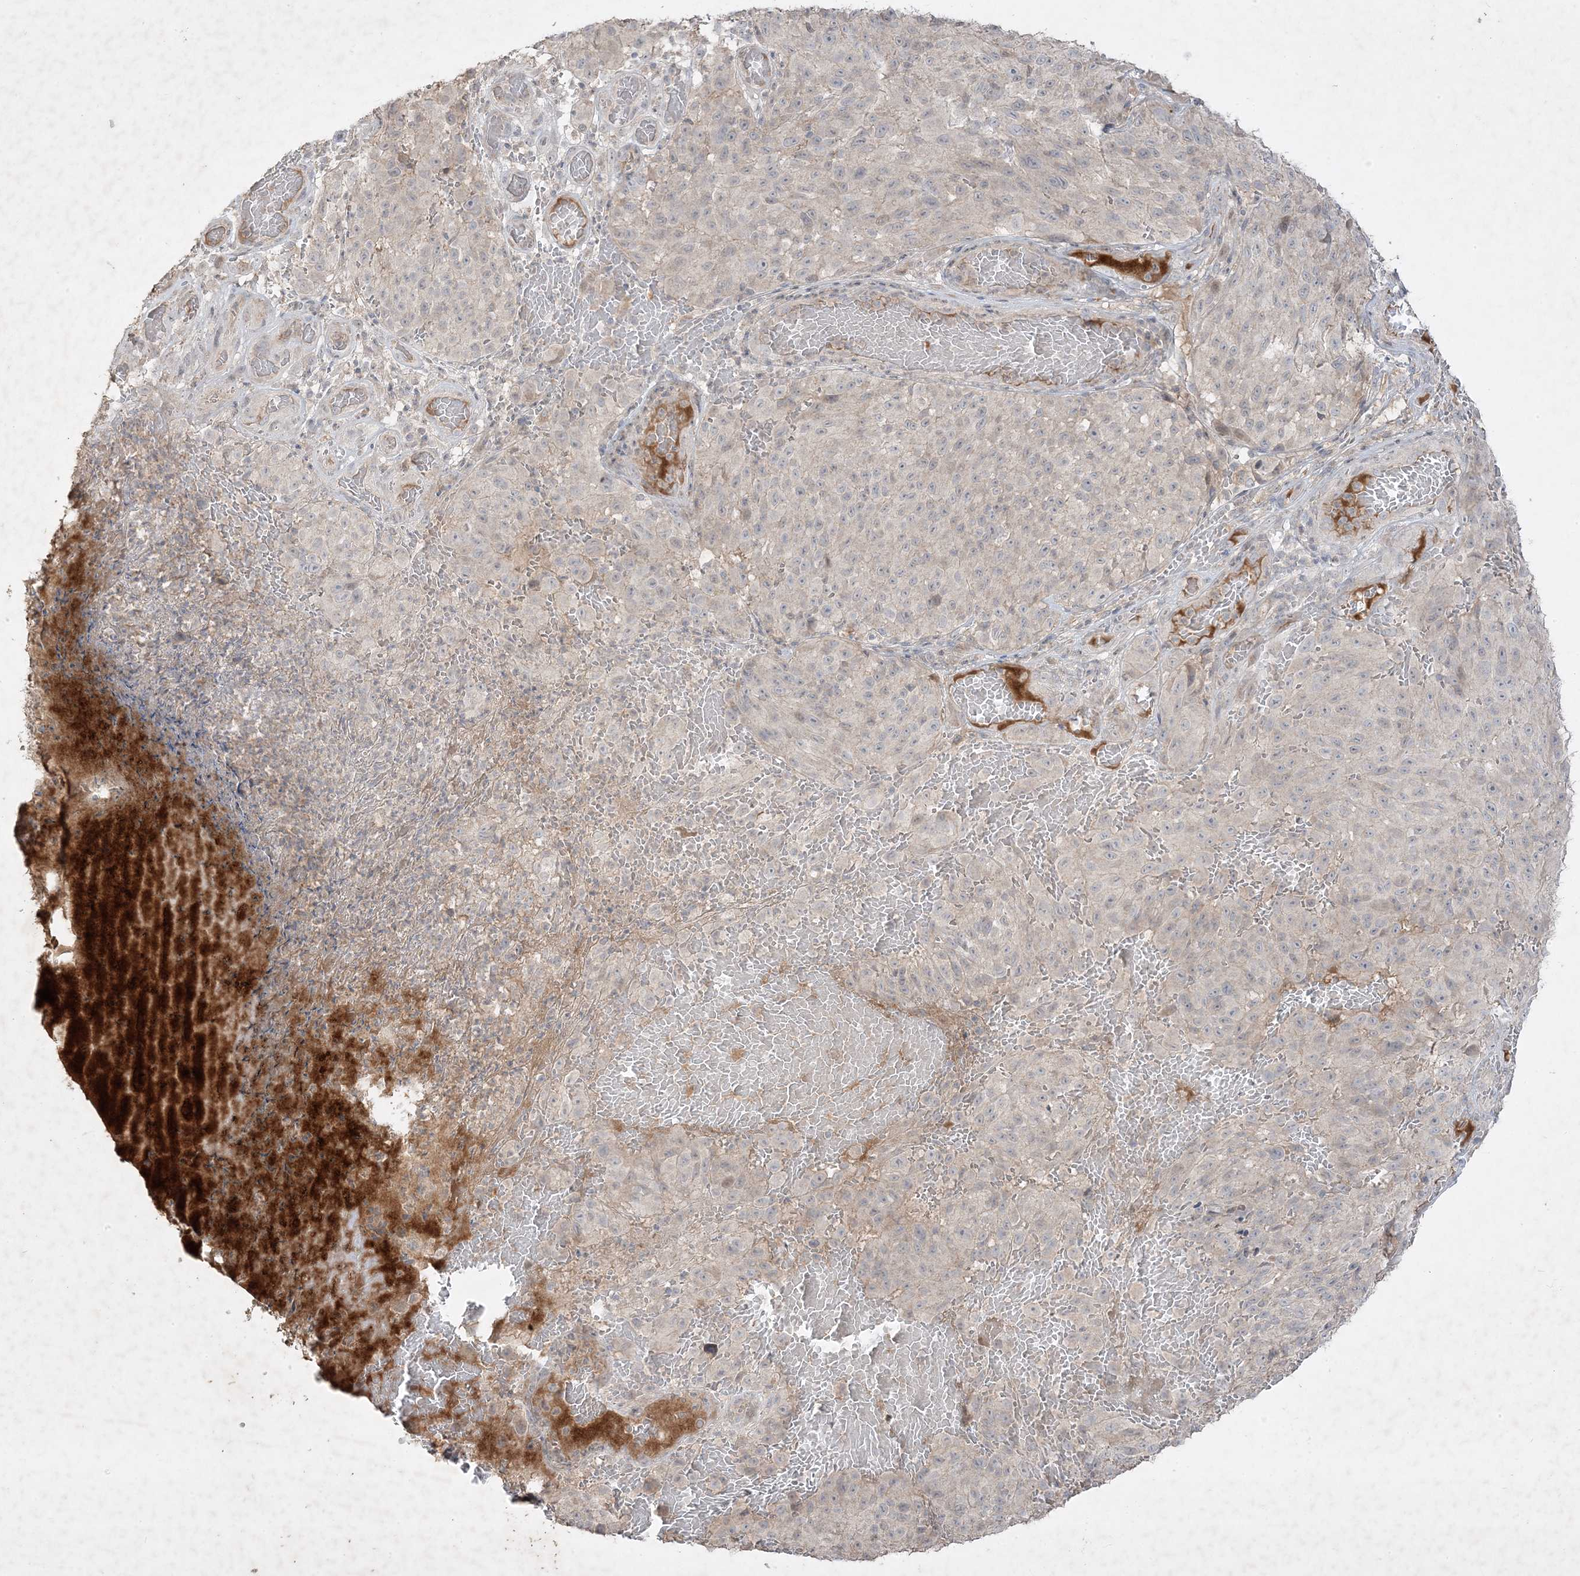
{"staining": {"intensity": "negative", "quantity": "none", "location": "none"}, "tissue": "melanoma", "cell_type": "Tumor cells", "image_type": "cancer", "snomed": [{"axis": "morphology", "description": "Malignant melanoma, NOS"}, {"axis": "topography", "description": "Skin"}], "caption": "IHC of human melanoma shows no positivity in tumor cells.", "gene": "RGL4", "patient": {"sex": "male", "age": 83}}